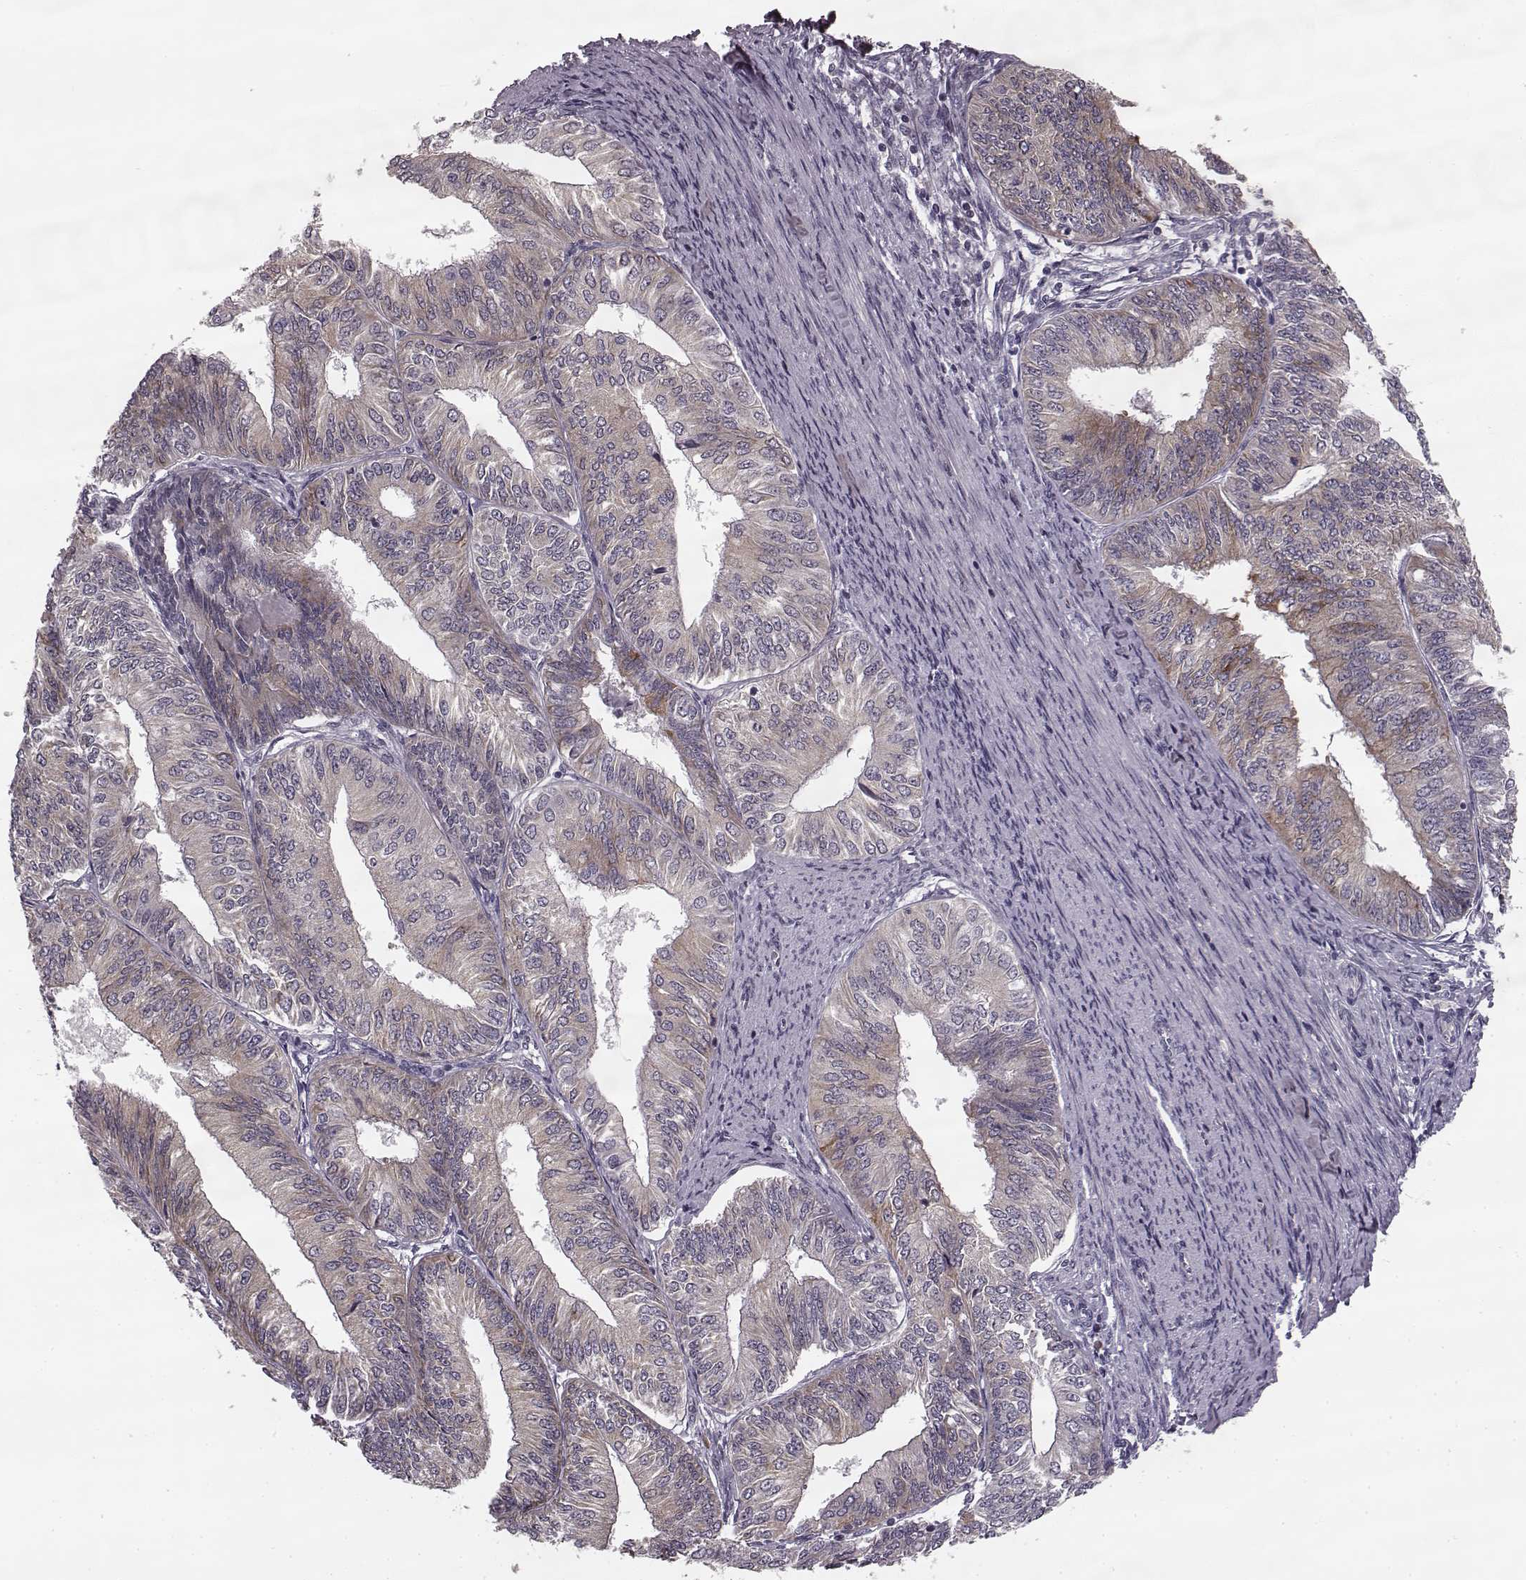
{"staining": {"intensity": "moderate", "quantity": "<25%", "location": "cytoplasmic/membranous"}, "tissue": "endometrial cancer", "cell_type": "Tumor cells", "image_type": "cancer", "snomed": [{"axis": "morphology", "description": "Adenocarcinoma, NOS"}, {"axis": "topography", "description": "Endometrium"}], "caption": "Endometrial cancer (adenocarcinoma) stained with a brown dye demonstrates moderate cytoplasmic/membranous positive positivity in about <25% of tumor cells.", "gene": "FAM234B", "patient": {"sex": "female", "age": 58}}